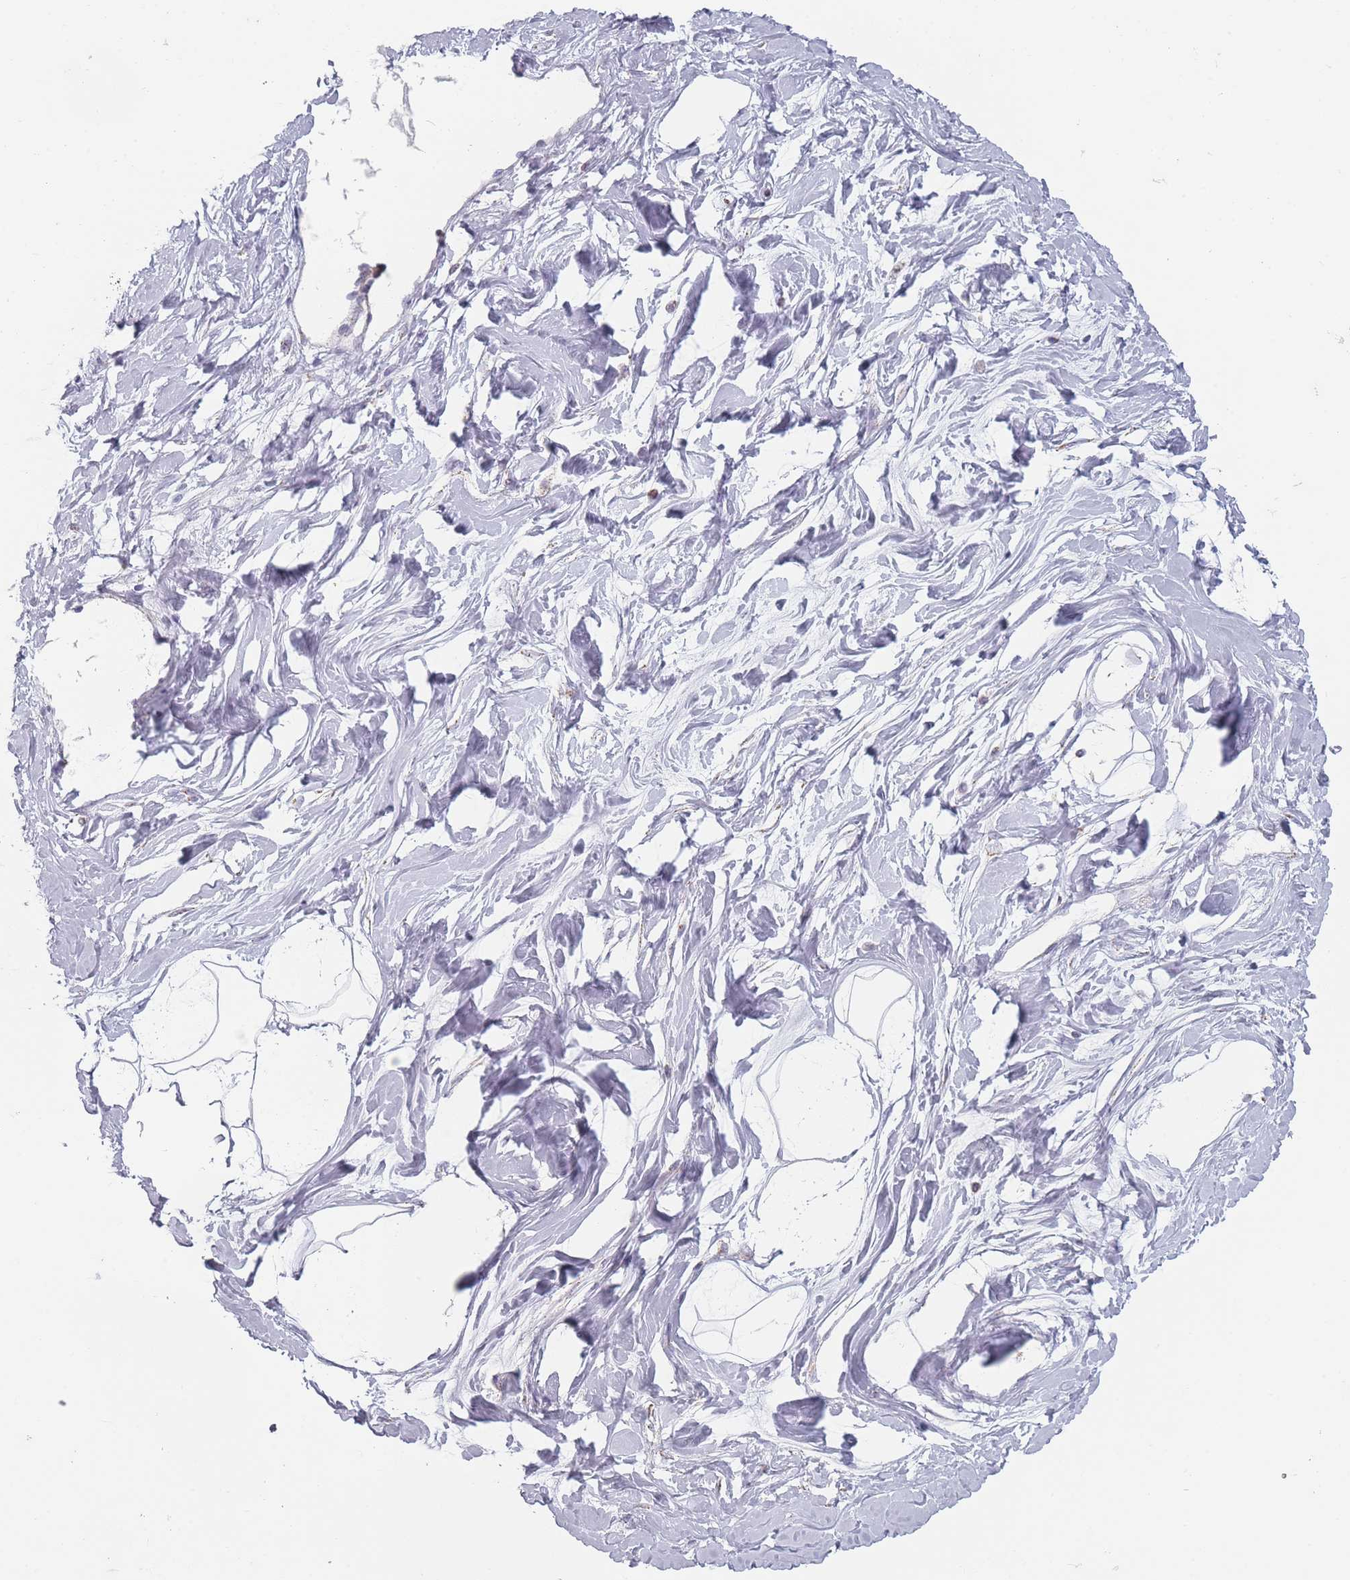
{"staining": {"intensity": "negative", "quantity": "none", "location": "none"}, "tissue": "breast", "cell_type": "Adipocytes", "image_type": "normal", "snomed": [{"axis": "morphology", "description": "Normal tissue, NOS"}, {"axis": "topography", "description": "Breast"}], "caption": "DAB immunohistochemical staining of unremarkable breast shows no significant staining in adipocytes. The staining was performed using DAB (3,3'-diaminobenzidine) to visualize the protein expression in brown, while the nuclei were stained in blue with hematoxylin (Magnification: 20x).", "gene": "DCHS1", "patient": {"sex": "female", "age": 45}}